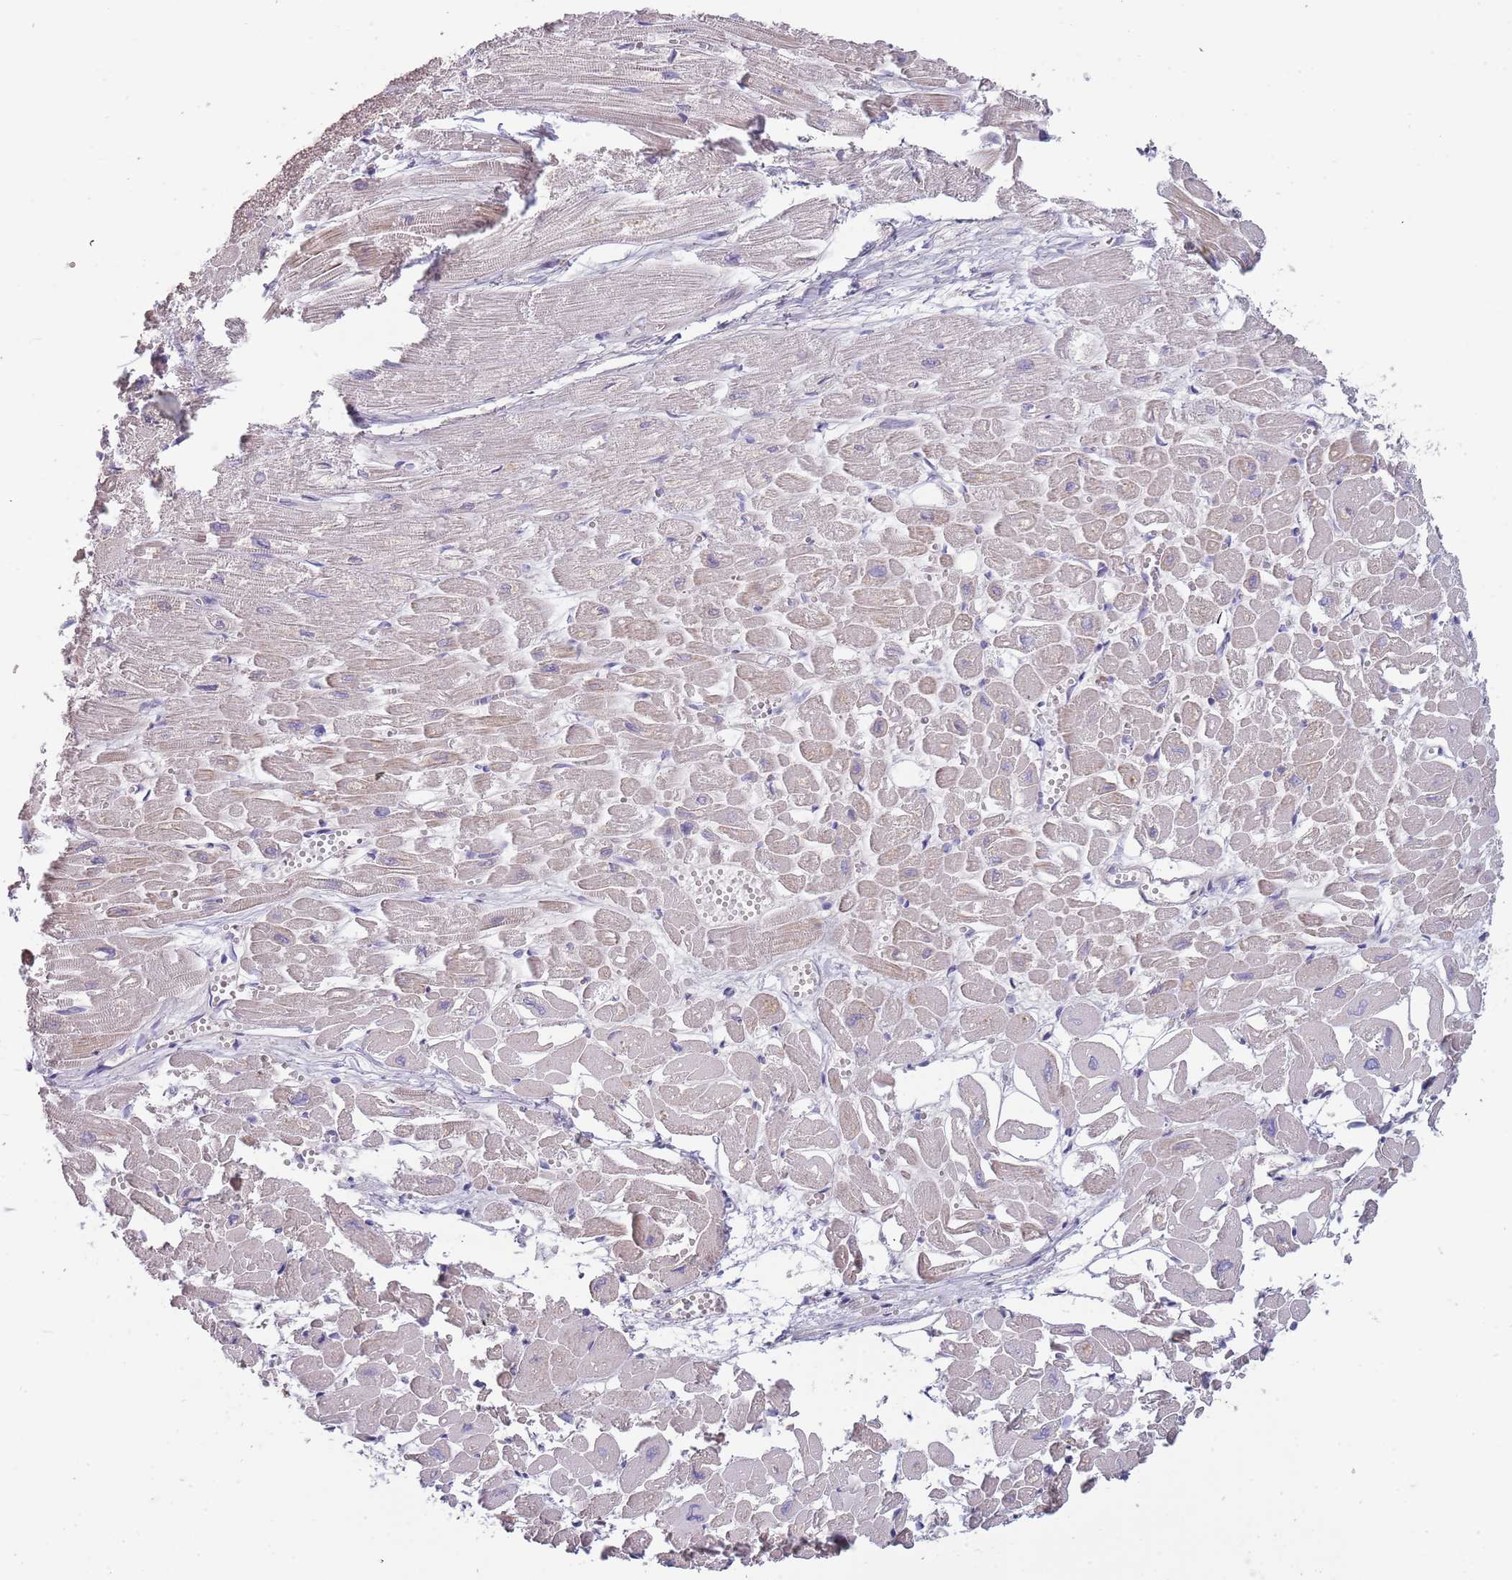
{"staining": {"intensity": "weak", "quantity": "25%-75%", "location": "cytoplasmic/membranous"}, "tissue": "heart muscle", "cell_type": "Cardiomyocytes", "image_type": "normal", "snomed": [{"axis": "morphology", "description": "Normal tissue, NOS"}, {"axis": "topography", "description": "Heart"}], "caption": "IHC photomicrograph of unremarkable heart muscle: human heart muscle stained using immunohistochemistry (IHC) exhibits low levels of weak protein expression localized specifically in the cytoplasmic/membranous of cardiomyocytes, appearing as a cytoplasmic/membranous brown color.", "gene": "SUSD1", "patient": {"sex": "male", "age": 54}}